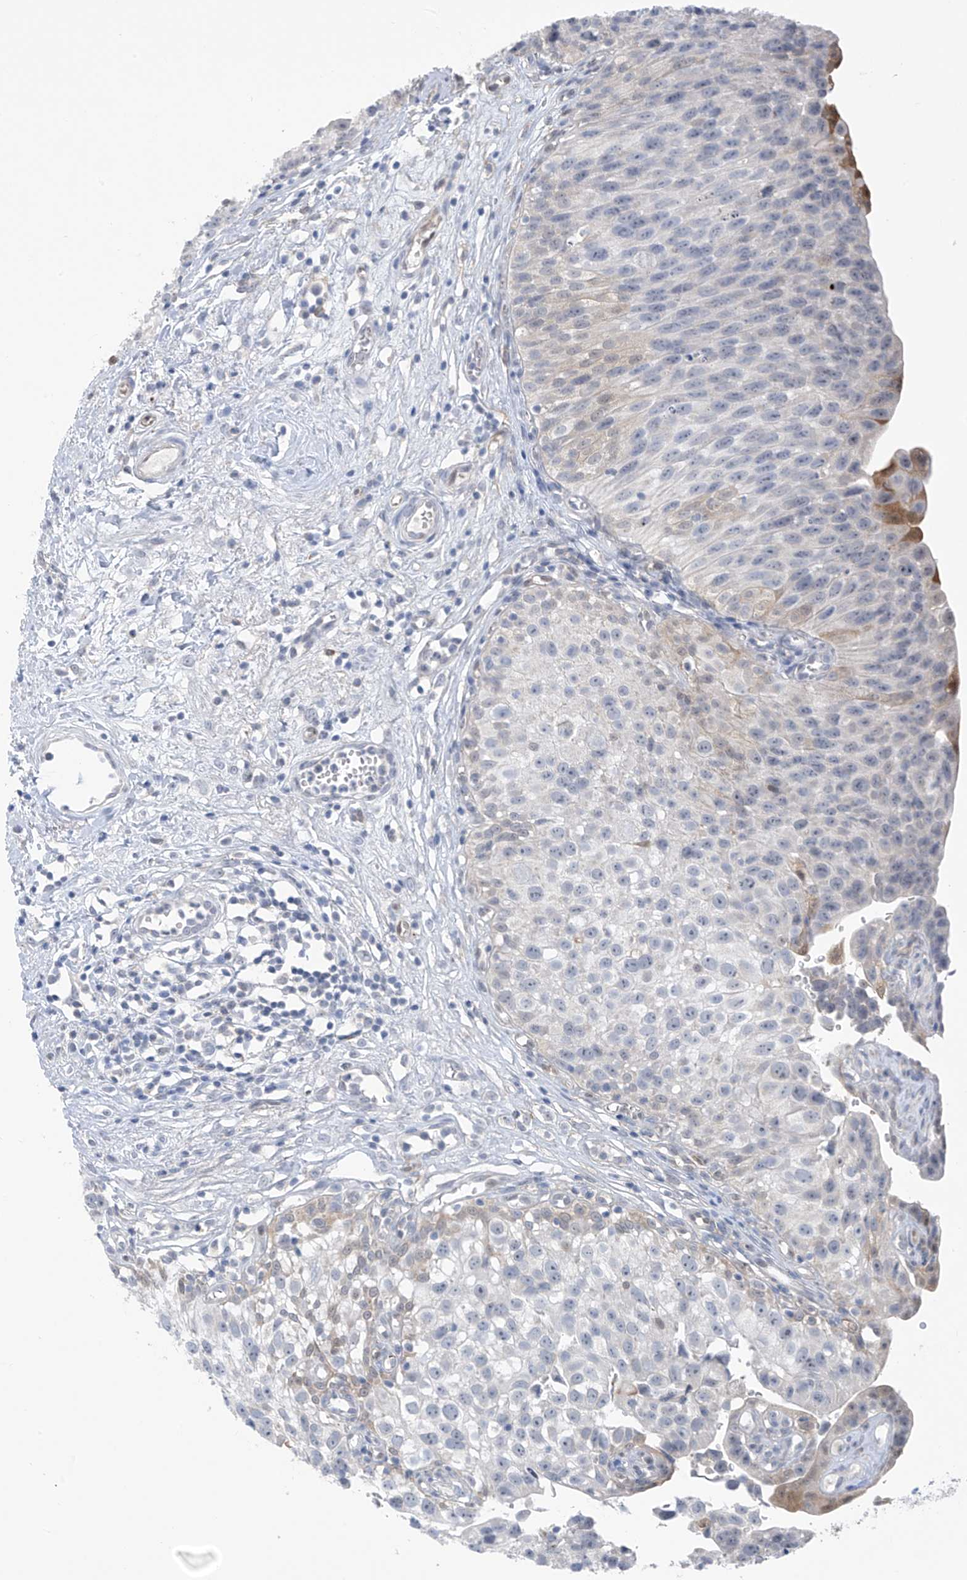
{"staining": {"intensity": "moderate", "quantity": "25%-75%", "location": "cytoplasmic/membranous"}, "tissue": "urinary bladder", "cell_type": "Urothelial cells", "image_type": "normal", "snomed": [{"axis": "morphology", "description": "Normal tissue, NOS"}, {"axis": "topography", "description": "Urinary bladder"}], "caption": "This image demonstrates immunohistochemistry staining of unremarkable human urinary bladder, with medium moderate cytoplasmic/membranous expression in approximately 25%-75% of urothelial cells.", "gene": "ZNF793", "patient": {"sex": "male", "age": 51}}